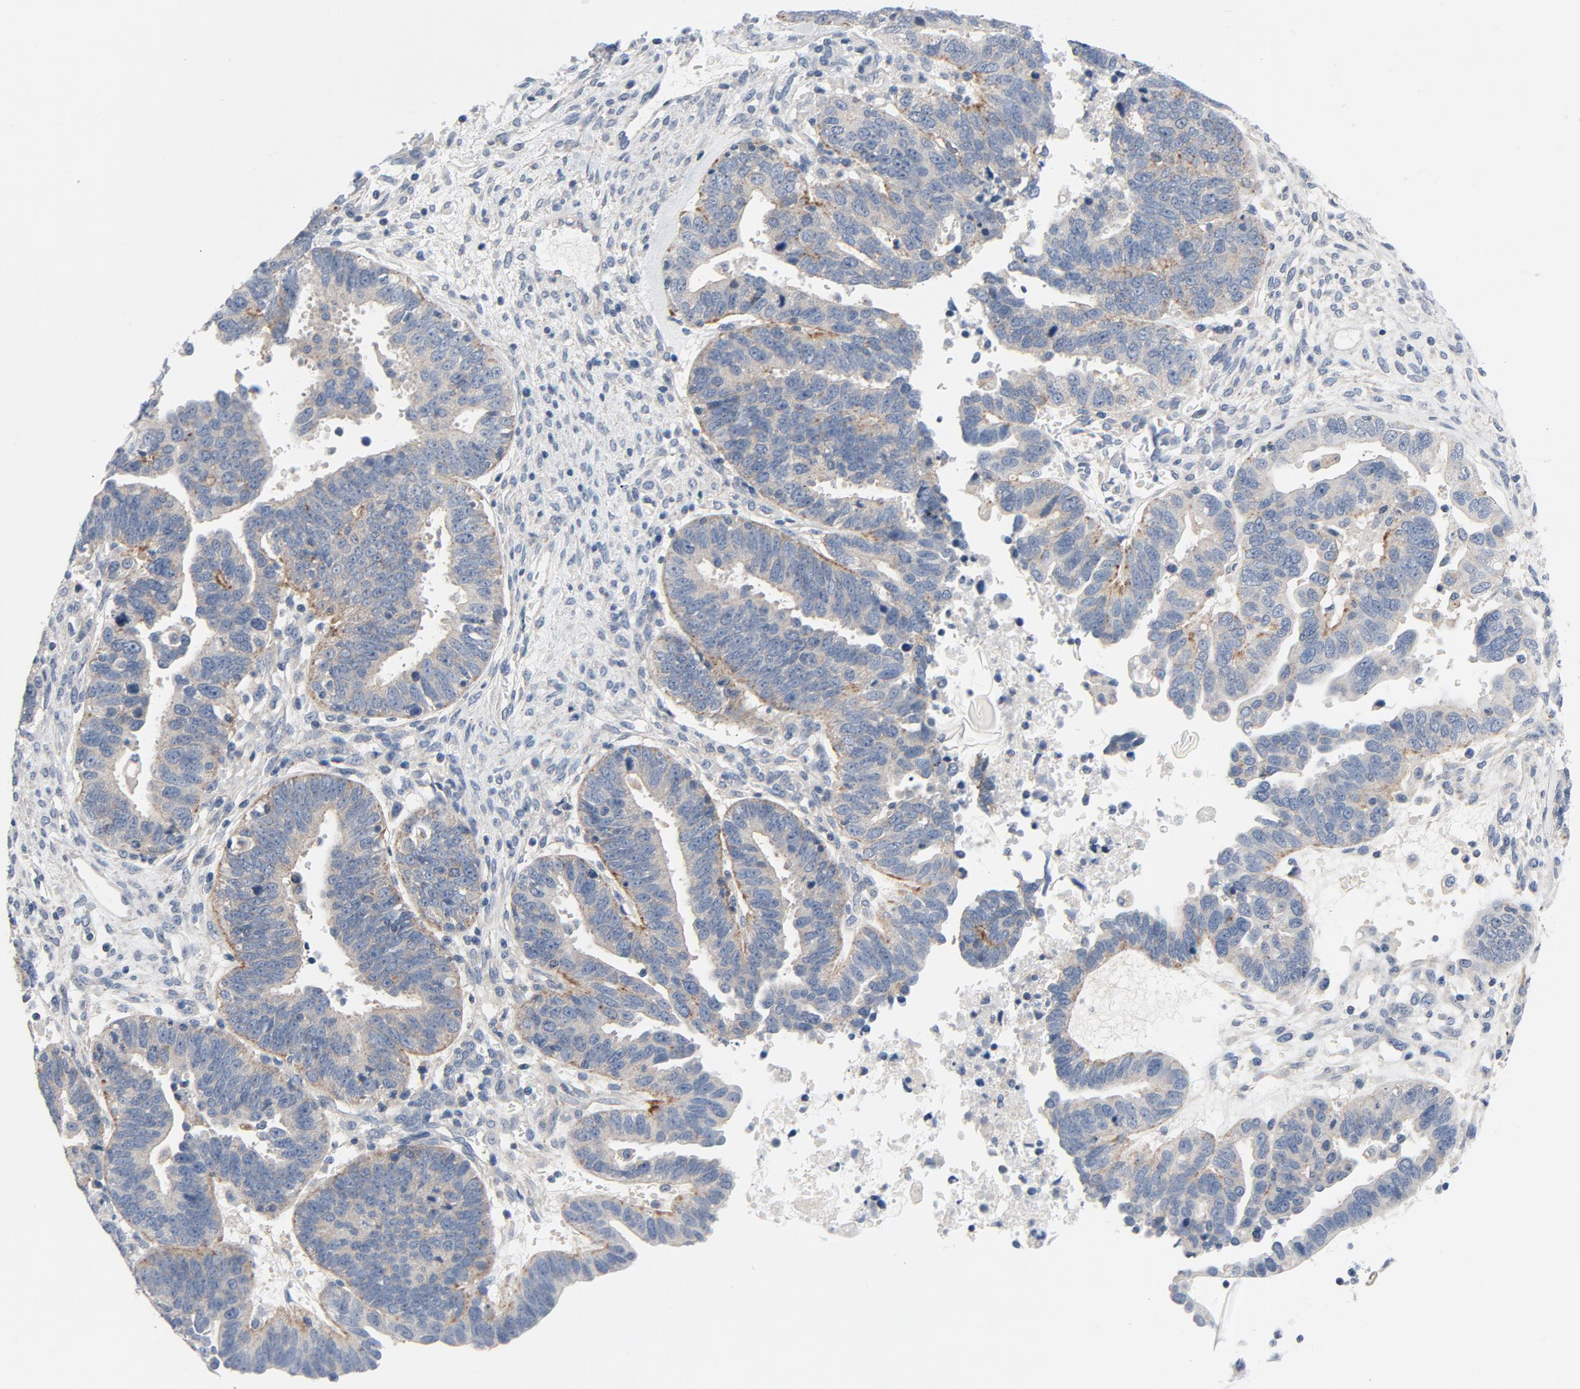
{"staining": {"intensity": "weak", "quantity": ">75%", "location": "cytoplasmic/membranous"}, "tissue": "ovarian cancer", "cell_type": "Tumor cells", "image_type": "cancer", "snomed": [{"axis": "morphology", "description": "Carcinoma, endometroid"}, {"axis": "morphology", "description": "Cystadenocarcinoma, serous, NOS"}, {"axis": "topography", "description": "Ovary"}], "caption": "Protein analysis of ovarian cancer tissue demonstrates weak cytoplasmic/membranous expression in approximately >75% of tumor cells.", "gene": "TSG101", "patient": {"sex": "female", "age": 45}}